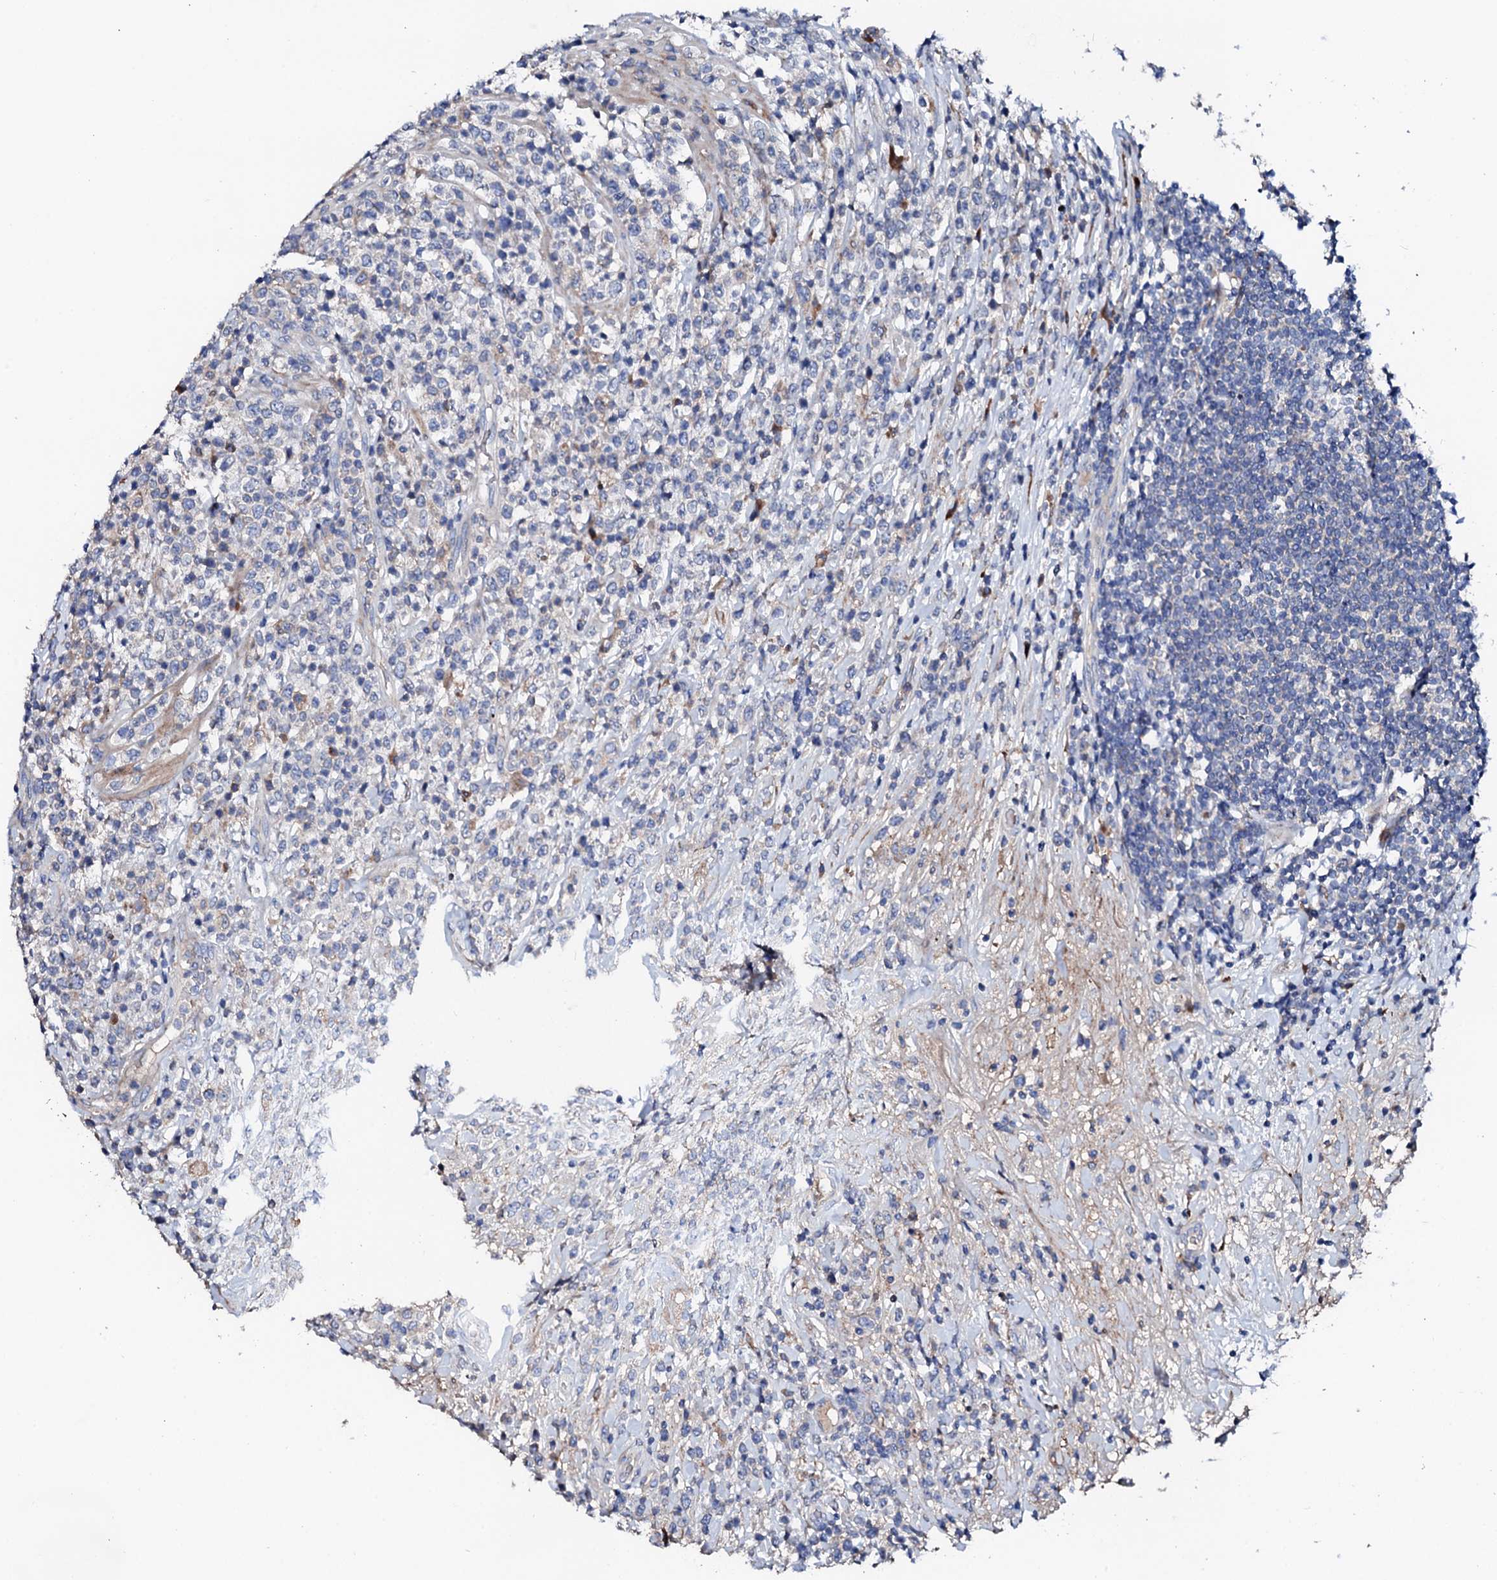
{"staining": {"intensity": "negative", "quantity": "none", "location": "none"}, "tissue": "lymphoma", "cell_type": "Tumor cells", "image_type": "cancer", "snomed": [{"axis": "morphology", "description": "Malignant lymphoma, non-Hodgkin's type, High grade"}, {"axis": "topography", "description": "Colon"}], "caption": "Tumor cells are negative for protein expression in human high-grade malignant lymphoma, non-Hodgkin's type.", "gene": "SLC10A7", "patient": {"sex": "female", "age": 53}}